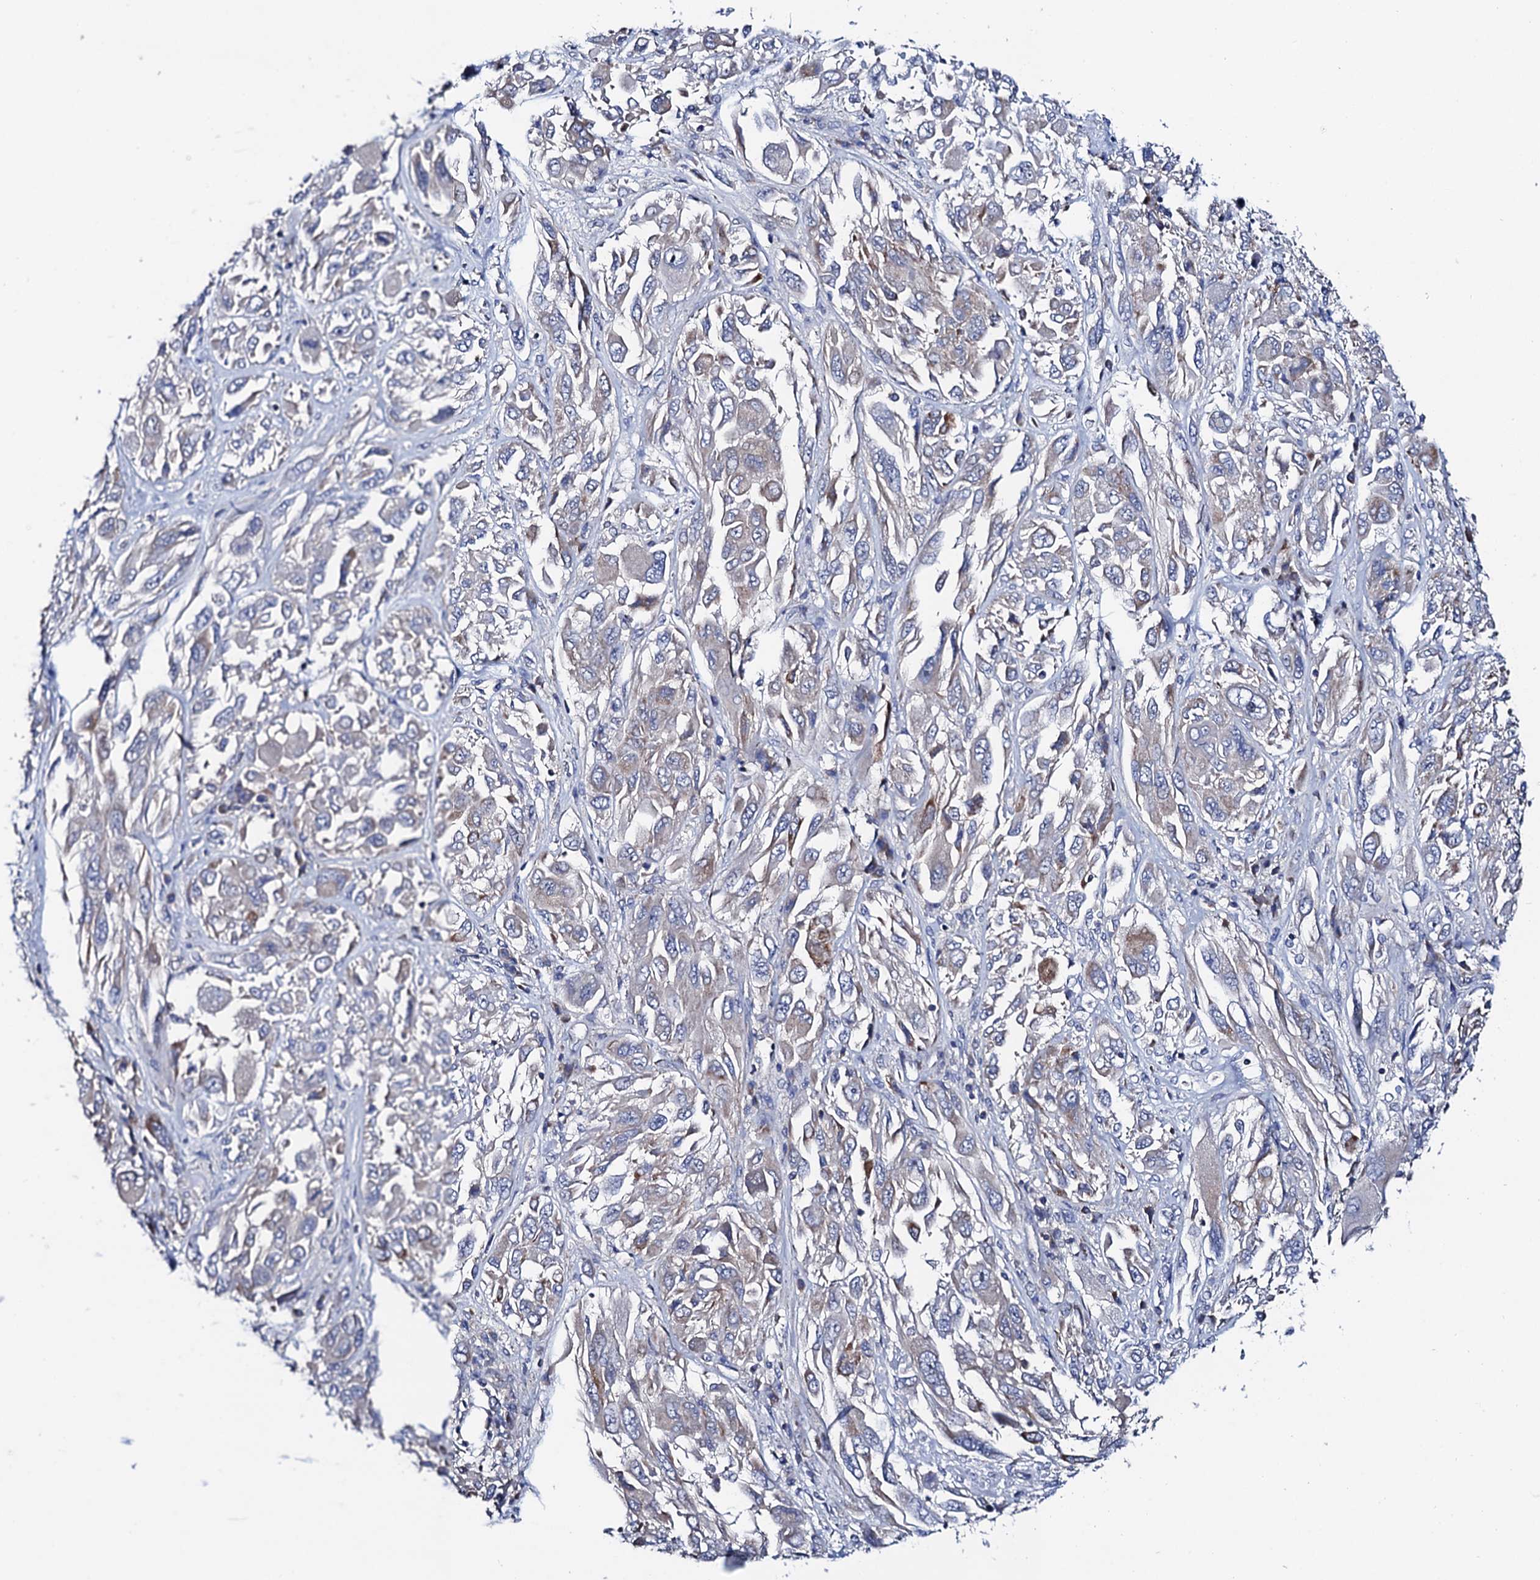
{"staining": {"intensity": "weak", "quantity": "<25%", "location": "cytoplasmic/membranous"}, "tissue": "melanoma", "cell_type": "Tumor cells", "image_type": "cancer", "snomed": [{"axis": "morphology", "description": "Malignant melanoma, NOS"}, {"axis": "topography", "description": "Skin"}], "caption": "This is an immunohistochemistry micrograph of melanoma. There is no positivity in tumor cells.", "gene": "MRPL48", "patient": {"sex": "female", "age": 91}}